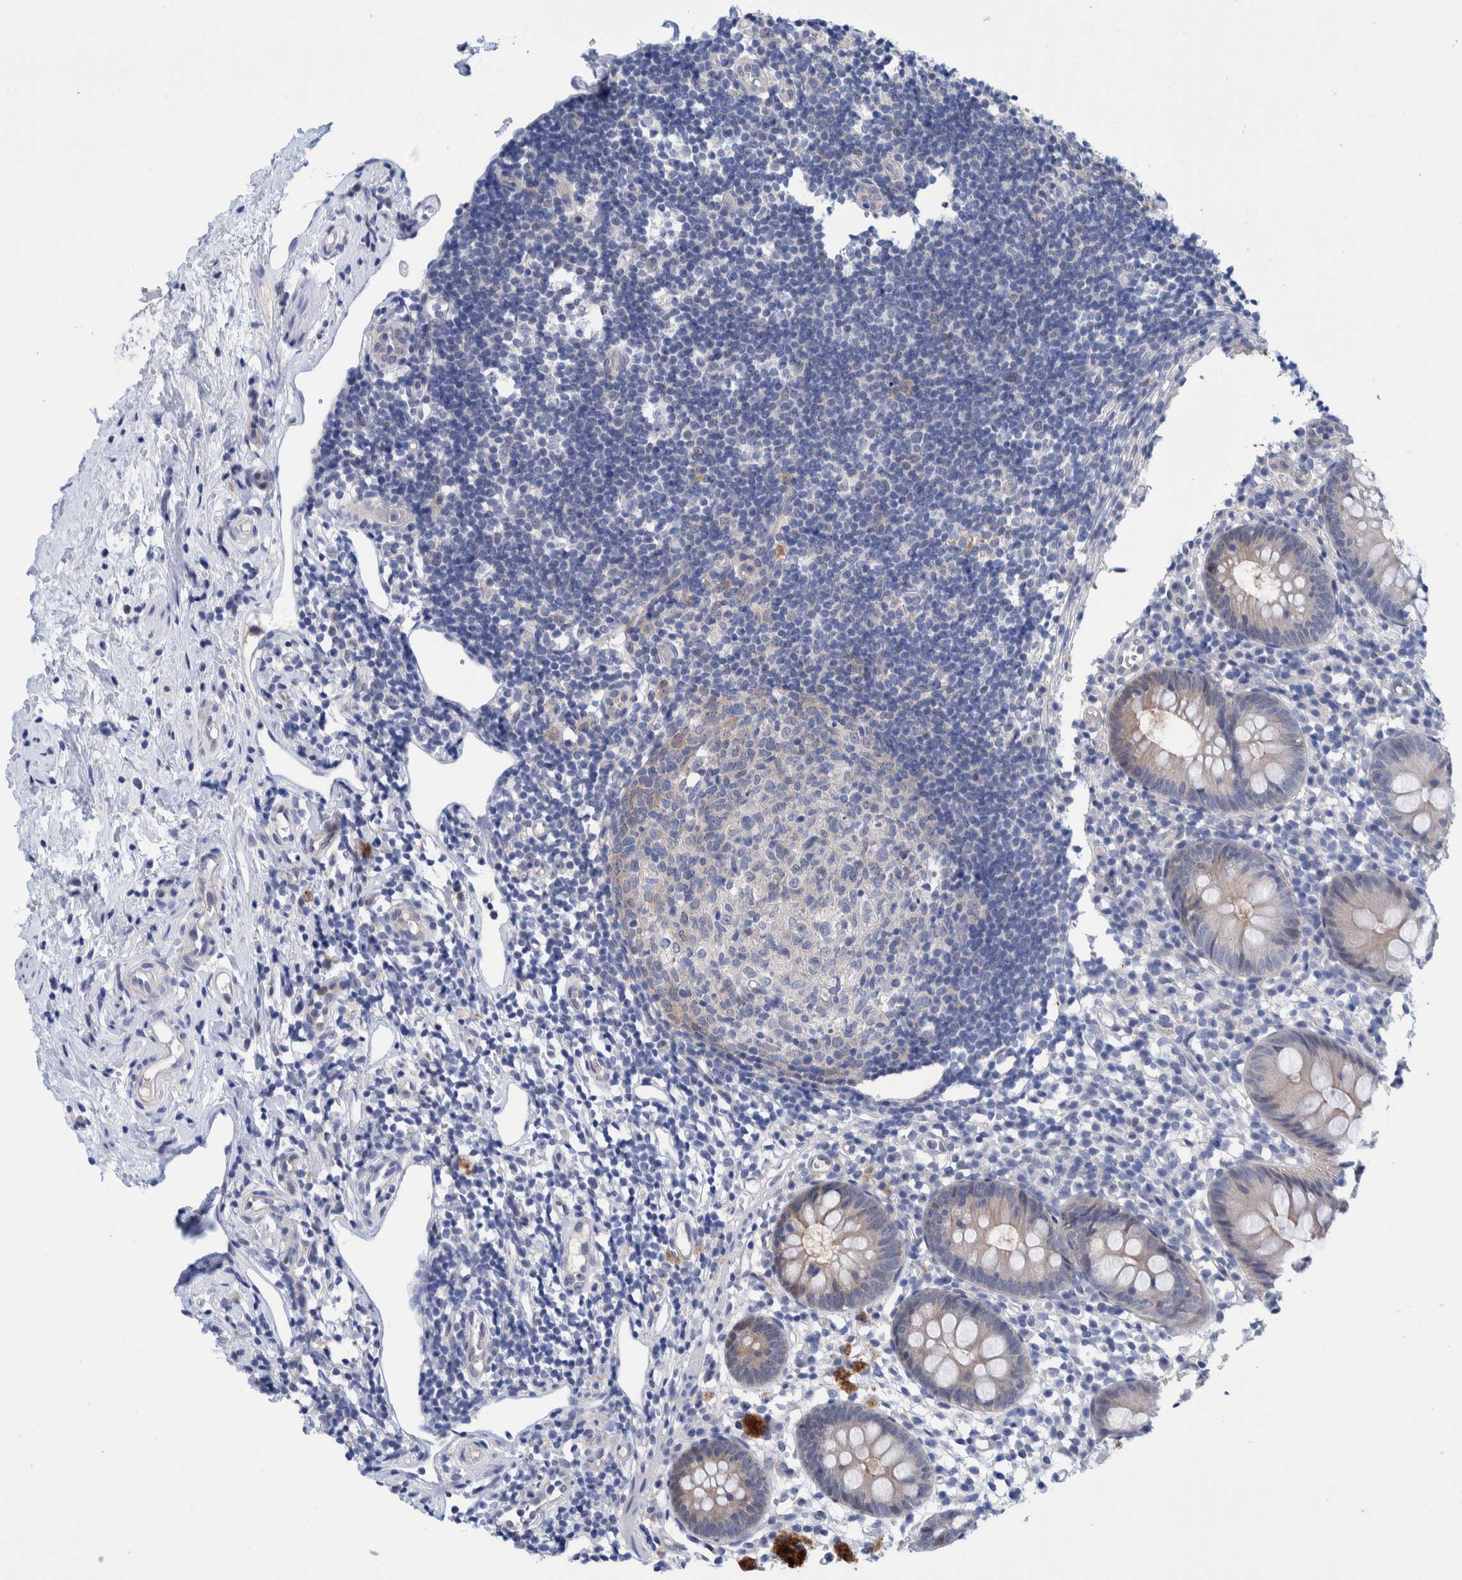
{"staining": {"intensity": "weak", "quantity": ">75%", "location": "cytoplasmic/membranous"}, "tissue": "appendix", "cell_type": "Glandular cells", "image_type": "normal", "snomed": [{"axis": "morphology", "description": "Normal tissue, NOS"}, {"axis": "topography", "description": "Appendix"}], "caption": "A high-resolution micrograph shows IHC staining of normal appendix, which demonstrates weak cytoplasmic/membranous expression in approximately >75% of glandular cells.", "gene": "PFAS", "patient": {"sex": "female", "age": 20}}